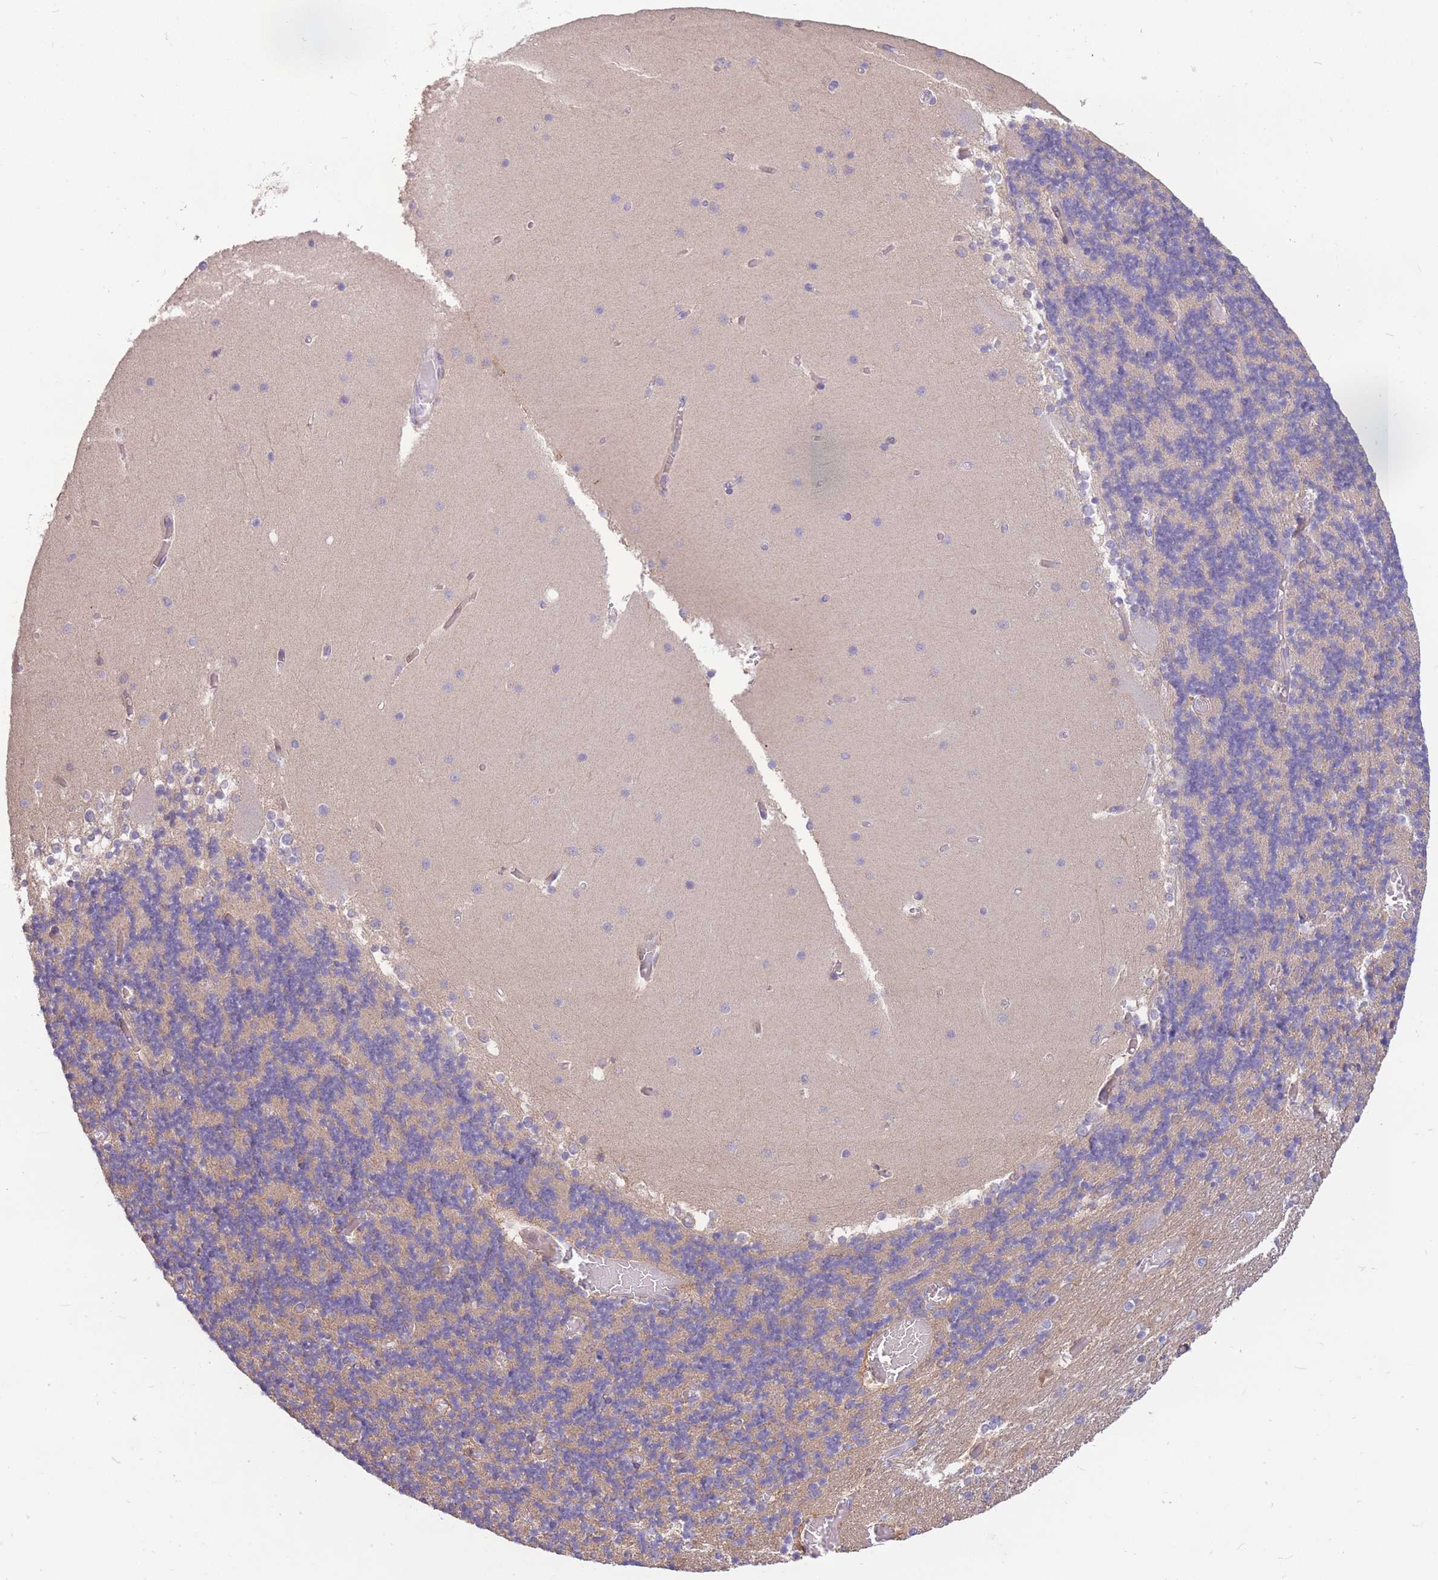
{"staining": {"intensity": "weak", "quantity": "25%-75%", "location": "cytoplasmic/membranous"}, "tissue": "cerebellum", "cell_type": "Cells in granular layer", "image_type": "normal", "snomed": [{"axis": "morphology", "description": "Normal tissue, NOS"}, {"axis": "topography", "description": "Cerebellum"}], "caption": "Cells in granular layer exhibit low levels of weak cytoplasmic/membranous staining in approximately 25%-75% of cells in benign human cerebellum. (DAB IHC, brown staining for protein, blue staining for nuclei).", "gene": "OR5T1", "patient": {"sex": "female", "age": 28}}